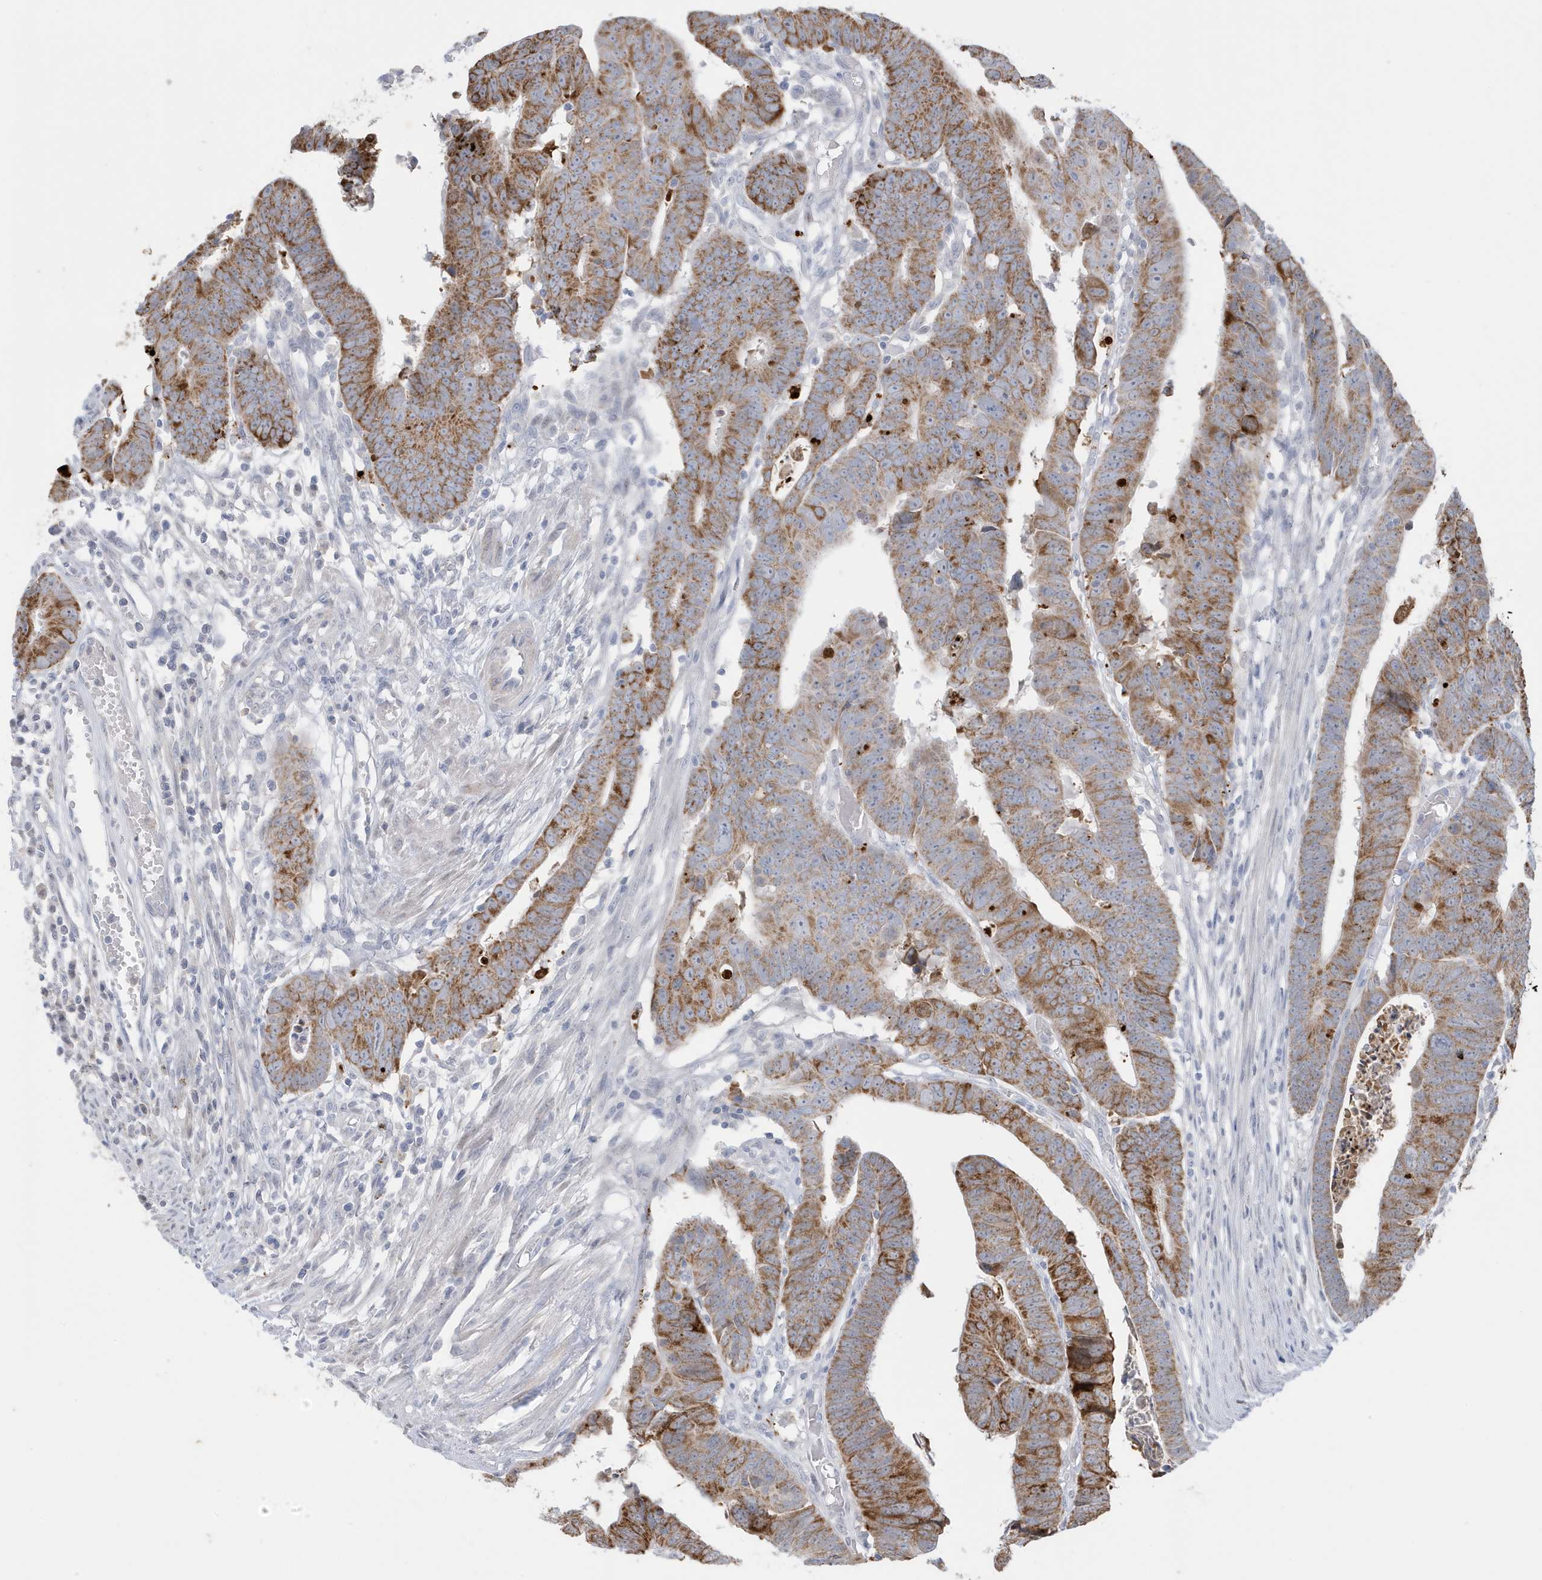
{"staining": {"intensity": "moderate", "quantity": ">75%", "location": "cytoplasmic/membranous"}, "tissue": "colorectal cancer", "cell_type": "Tumor cells", "image_type": "cancer", "snomed": [{"axis": "morphology", "description": "Adenocarcinoma, NOS"}, {"axis": "topography", "description": "Rectum"}], "caption": "Moderate cytoplasmic/membranous protein staining is appreciated in approximately >75% of tumor cells in adenocarcinoma (colorectal).", "gene": "FNDC1", "patient": {"sex": "female", "age": 65}}